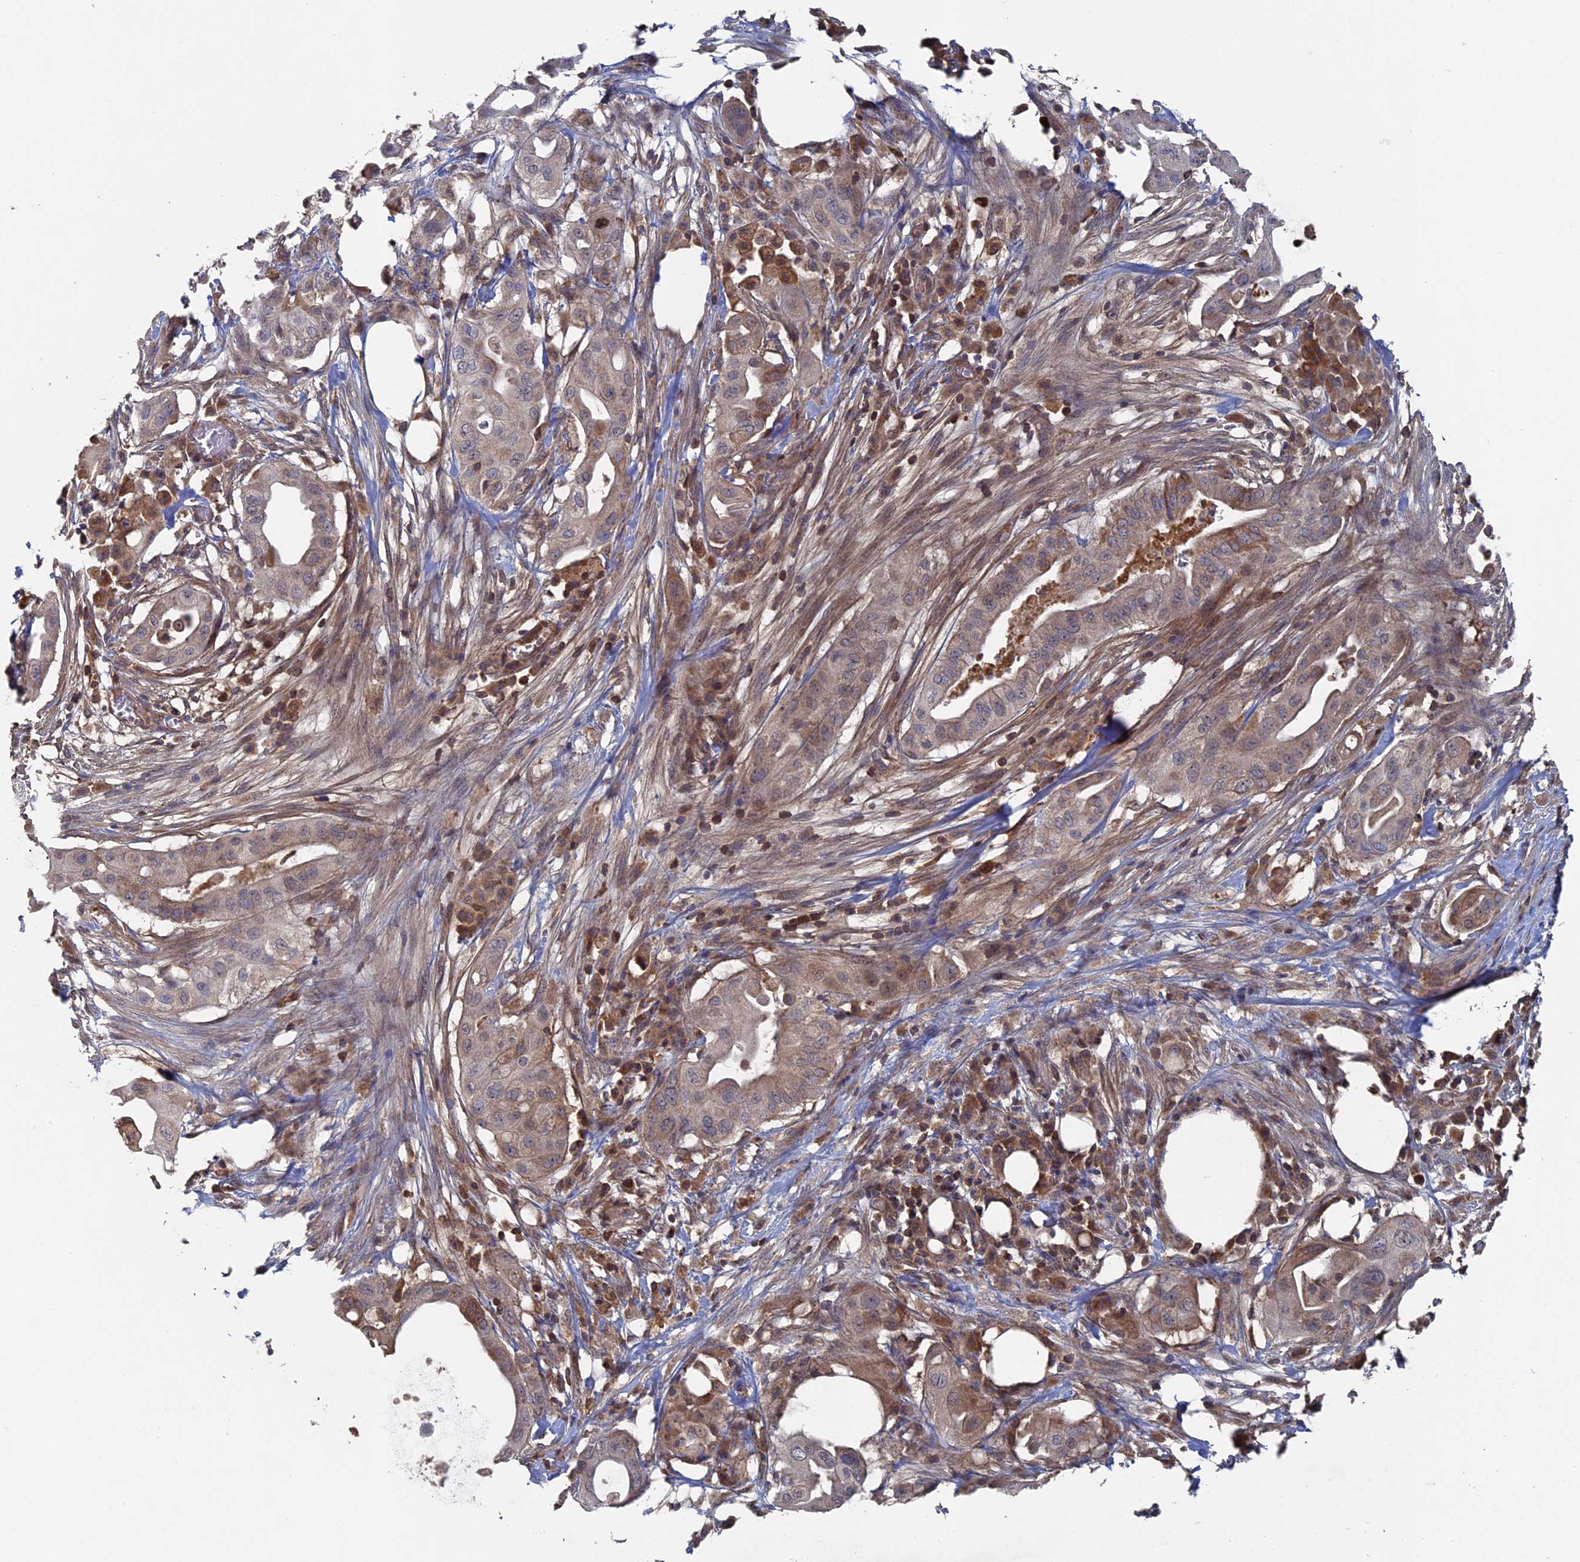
{"staining": {"intensity": "negative", "quantity": "none", "location": "none"}, "tissue": "pancreatic cancer", "cell_type": "Tumor cells", "image_type": "cancer", "snomed": [{"axis": "morphology", "description": "Adenocarcinoma, NOS"}, {"axis": "topography", "description": "Pancreas"}], "caption": "This photomicrograph is of pancreatic adenocarcinoma stained with immunohistochemistry (IHC) to label a protein in brown with the nuclei are counter-stained blue. There is no positivity in tumor cells.", "gene": "RAB15", "patient": {"sex": "male", "age": 68}}